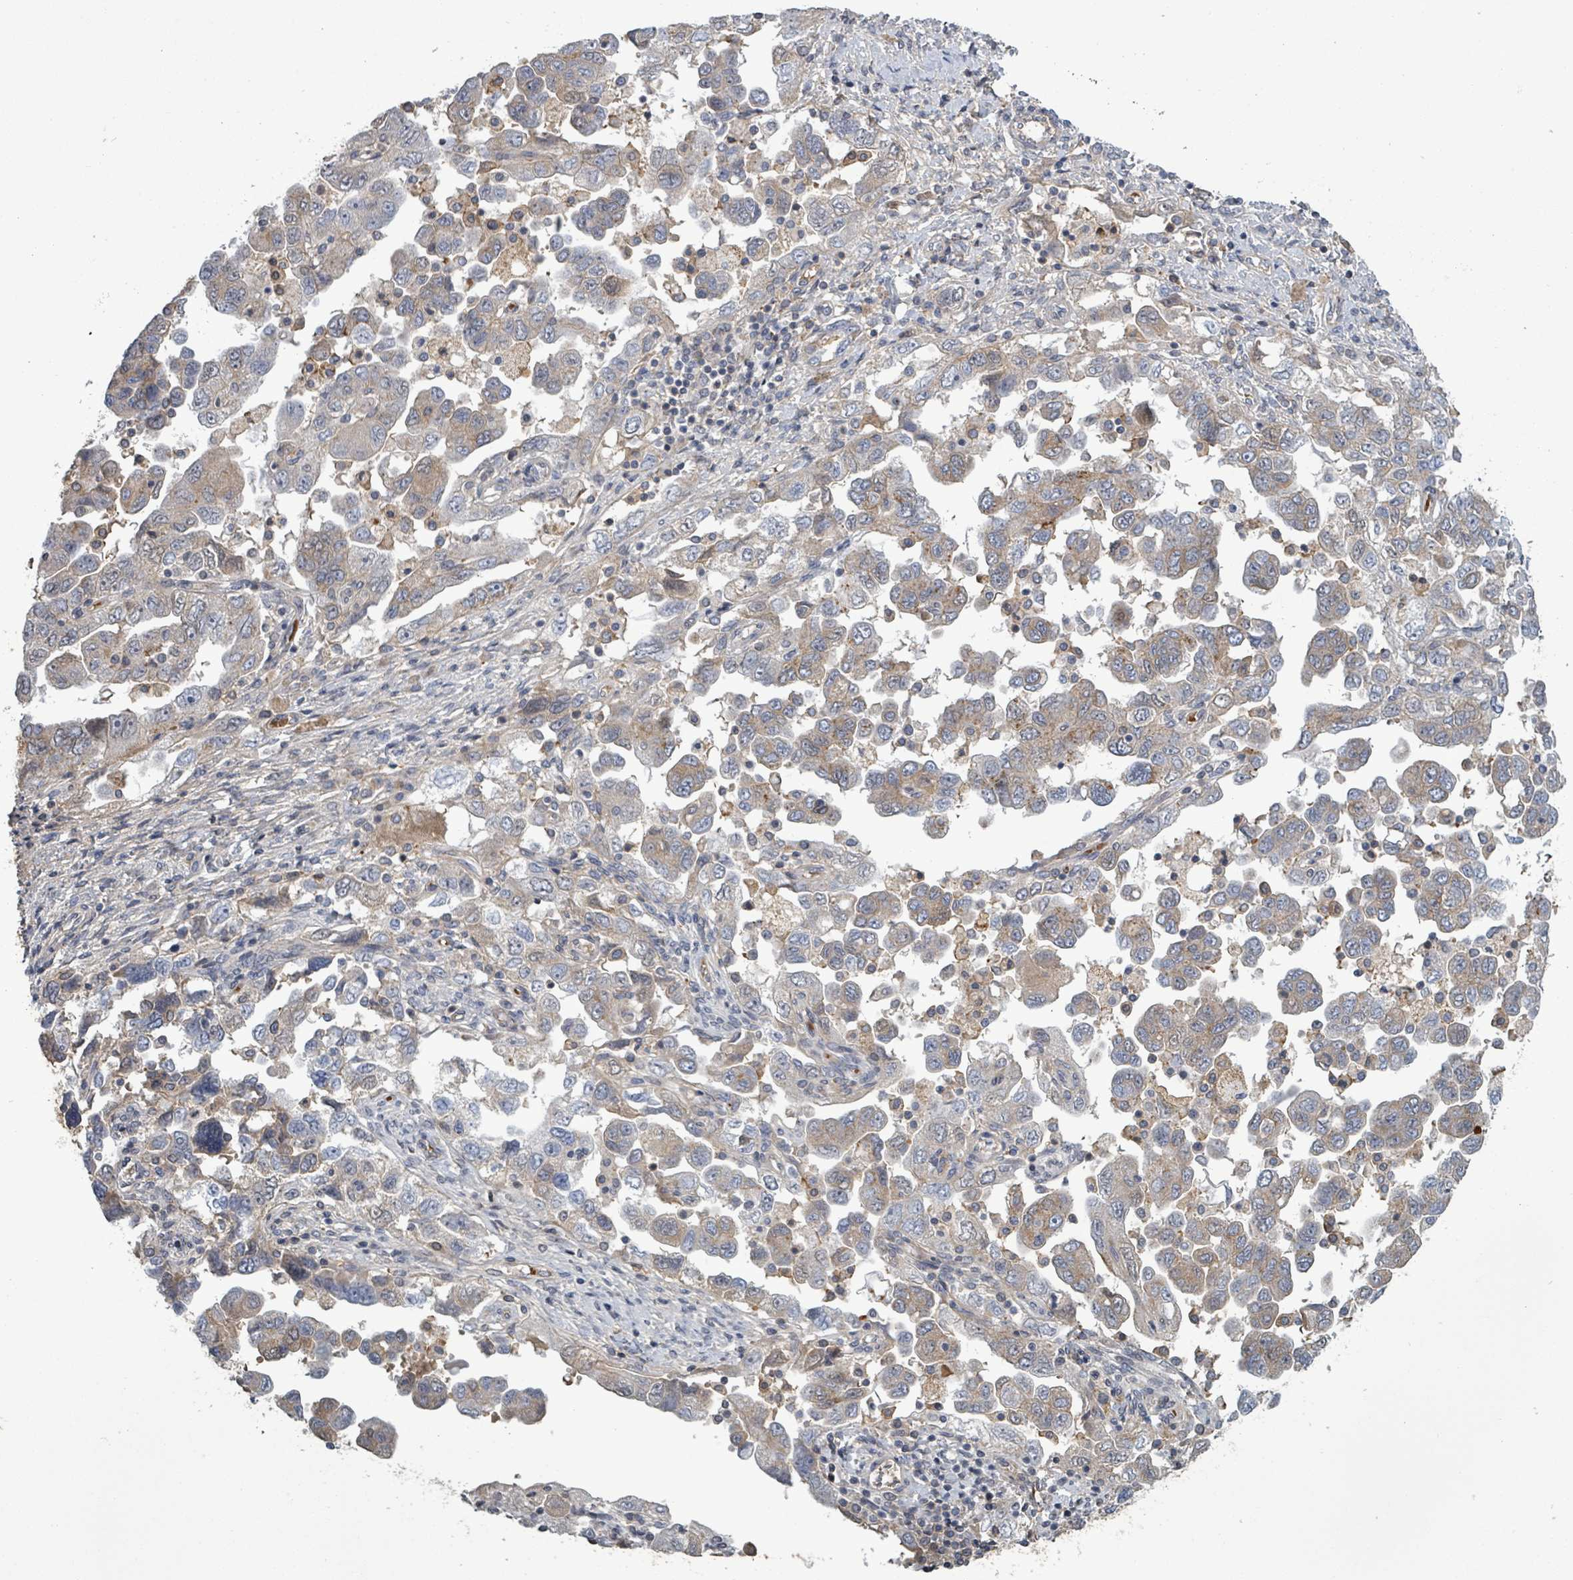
{"staining": {"intensity": "weak", "quantity": "25%-75%", "location": "cytoplasmic/membranous"}, "tissue": "ovarian cancer", "cell_type": "Tumor cells", "image_type": "cancer", "snomed": [{"axis": "morphology", "description": "Carcinoma, NOS"}, {"axis": "morphology", "description": "Cystadenocarcinoma, serous, NOS"}, {"axis": "topography", "description": "Ovary"}], "caption": "Protein expression by immunohistochemistry demonstrates weak cytoplasmic/membranous positivity in about 25%-75% of tumor cells in carcinoma (ovarian).", "gene": "GRM8", "patient": {"sex": "female", "age": 69}}